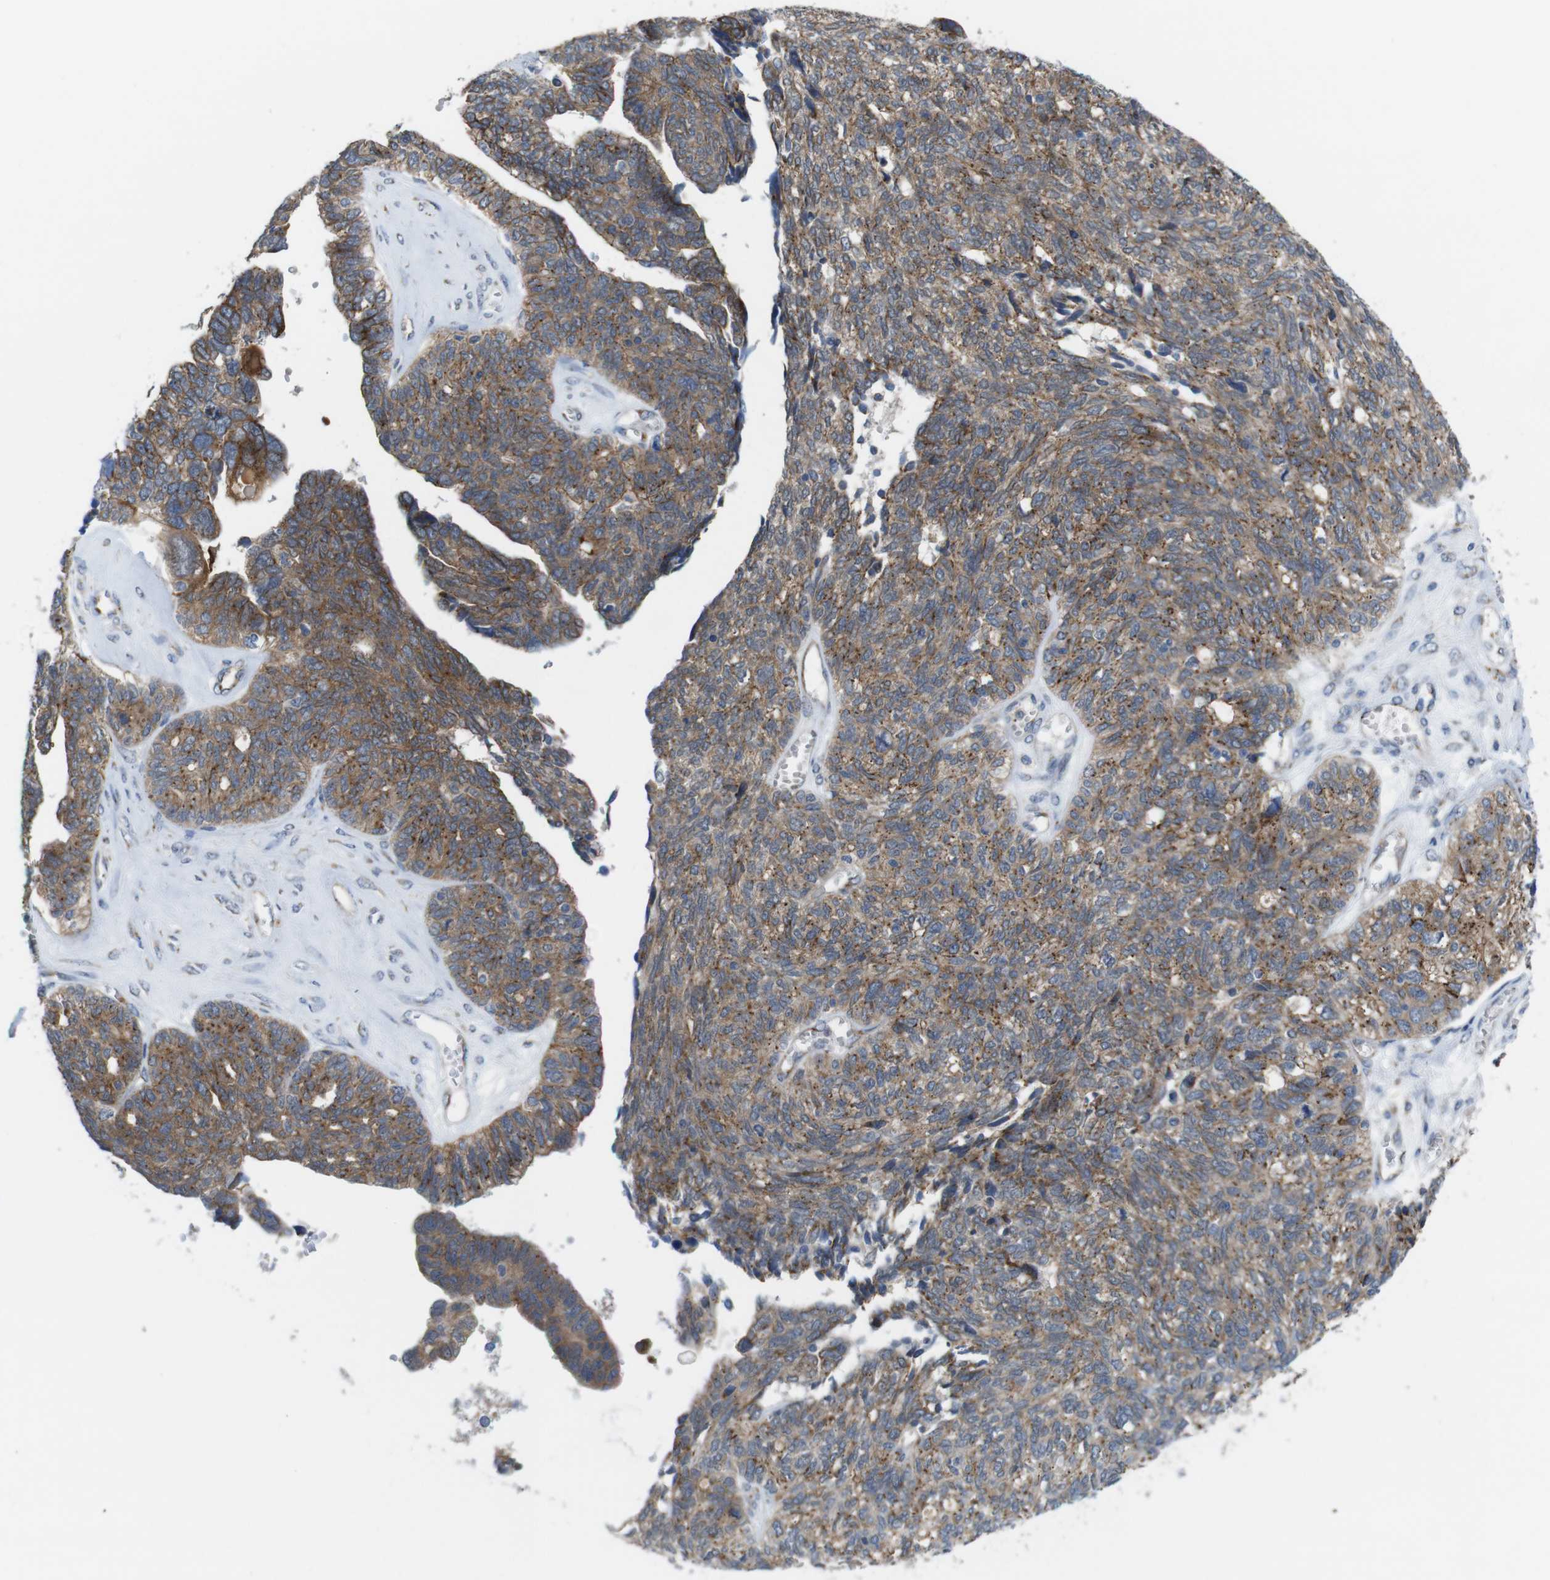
{"staining": {"intensity": "moderate", "quantity": ">75%", "location": "cytoplasmic/membranous"}, "tissue": "ovarian cancer", "cell_type": "Tumor cells", "image_type": "cancer", "snomed": [{"axis": "morphology", "description": "Cystadenocarcinoma, serous, NOS"}, {"axis": "topography", "description": "Ovary"}], "caption": "Human serous cystadenocarcinoma (ovarian) stained for a protein (brown) reveals moderate cytoplasmic/membranous positive staining in about >75% of tumor cells.", "gene": "EFCAB14", "patient": {"sex": "female", "age": 79}}